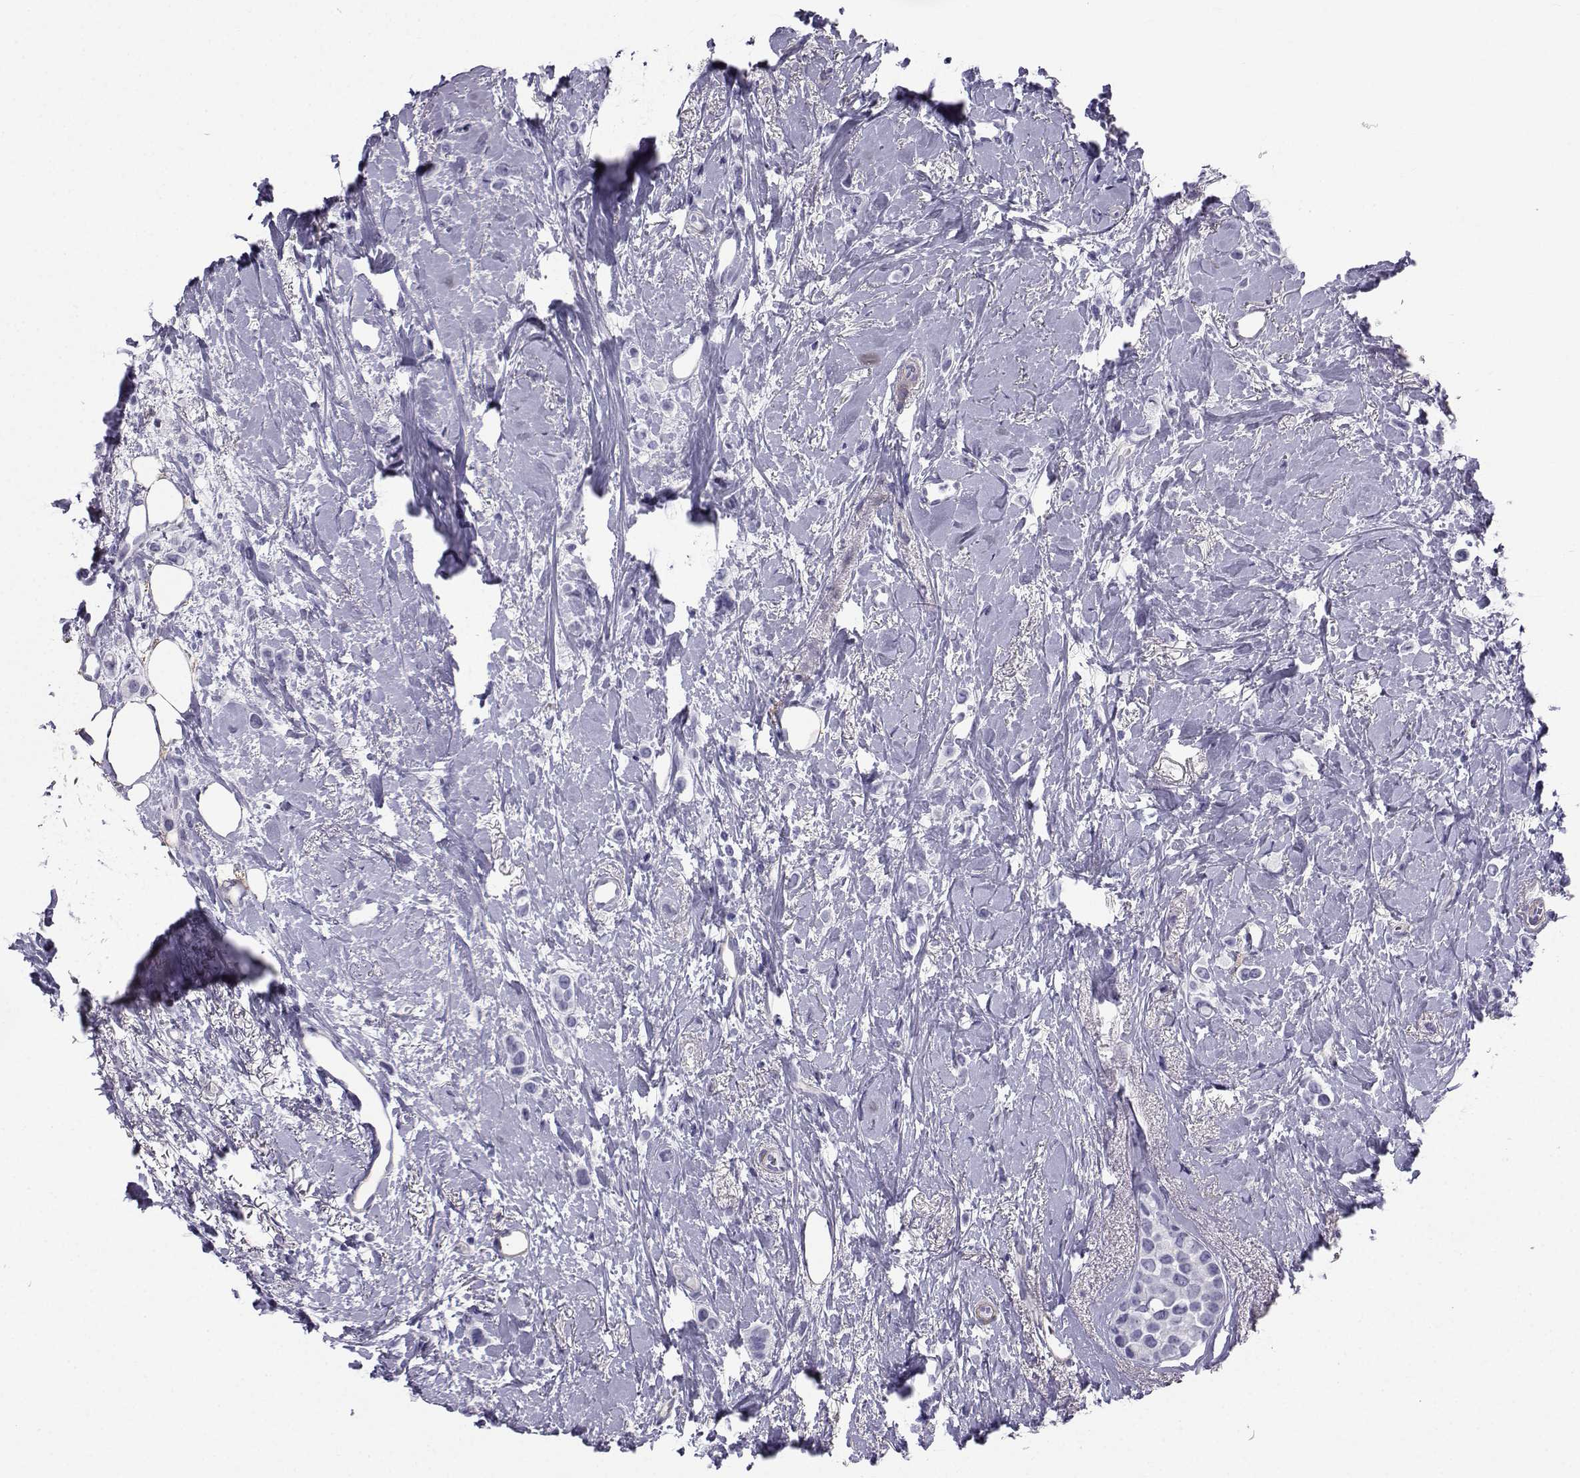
{"staining": {"intensity": "negative", "quantity": "none", "location": "none"}, "tissue": "breast cancer", "cell_type": "Tumor cells", "image_type": "cancer", "snomed": [{"axis": "morphology", "description": "Lobular carcinoma"}, {"axis": "topography", "description": "Breast"}], "caption": "Human breast lobular carcinoma stained for a protein using IHC displays no positivity in tumor cells.", "gene": "SPANXD", "patient": {"sex": "female", "age": 66}}